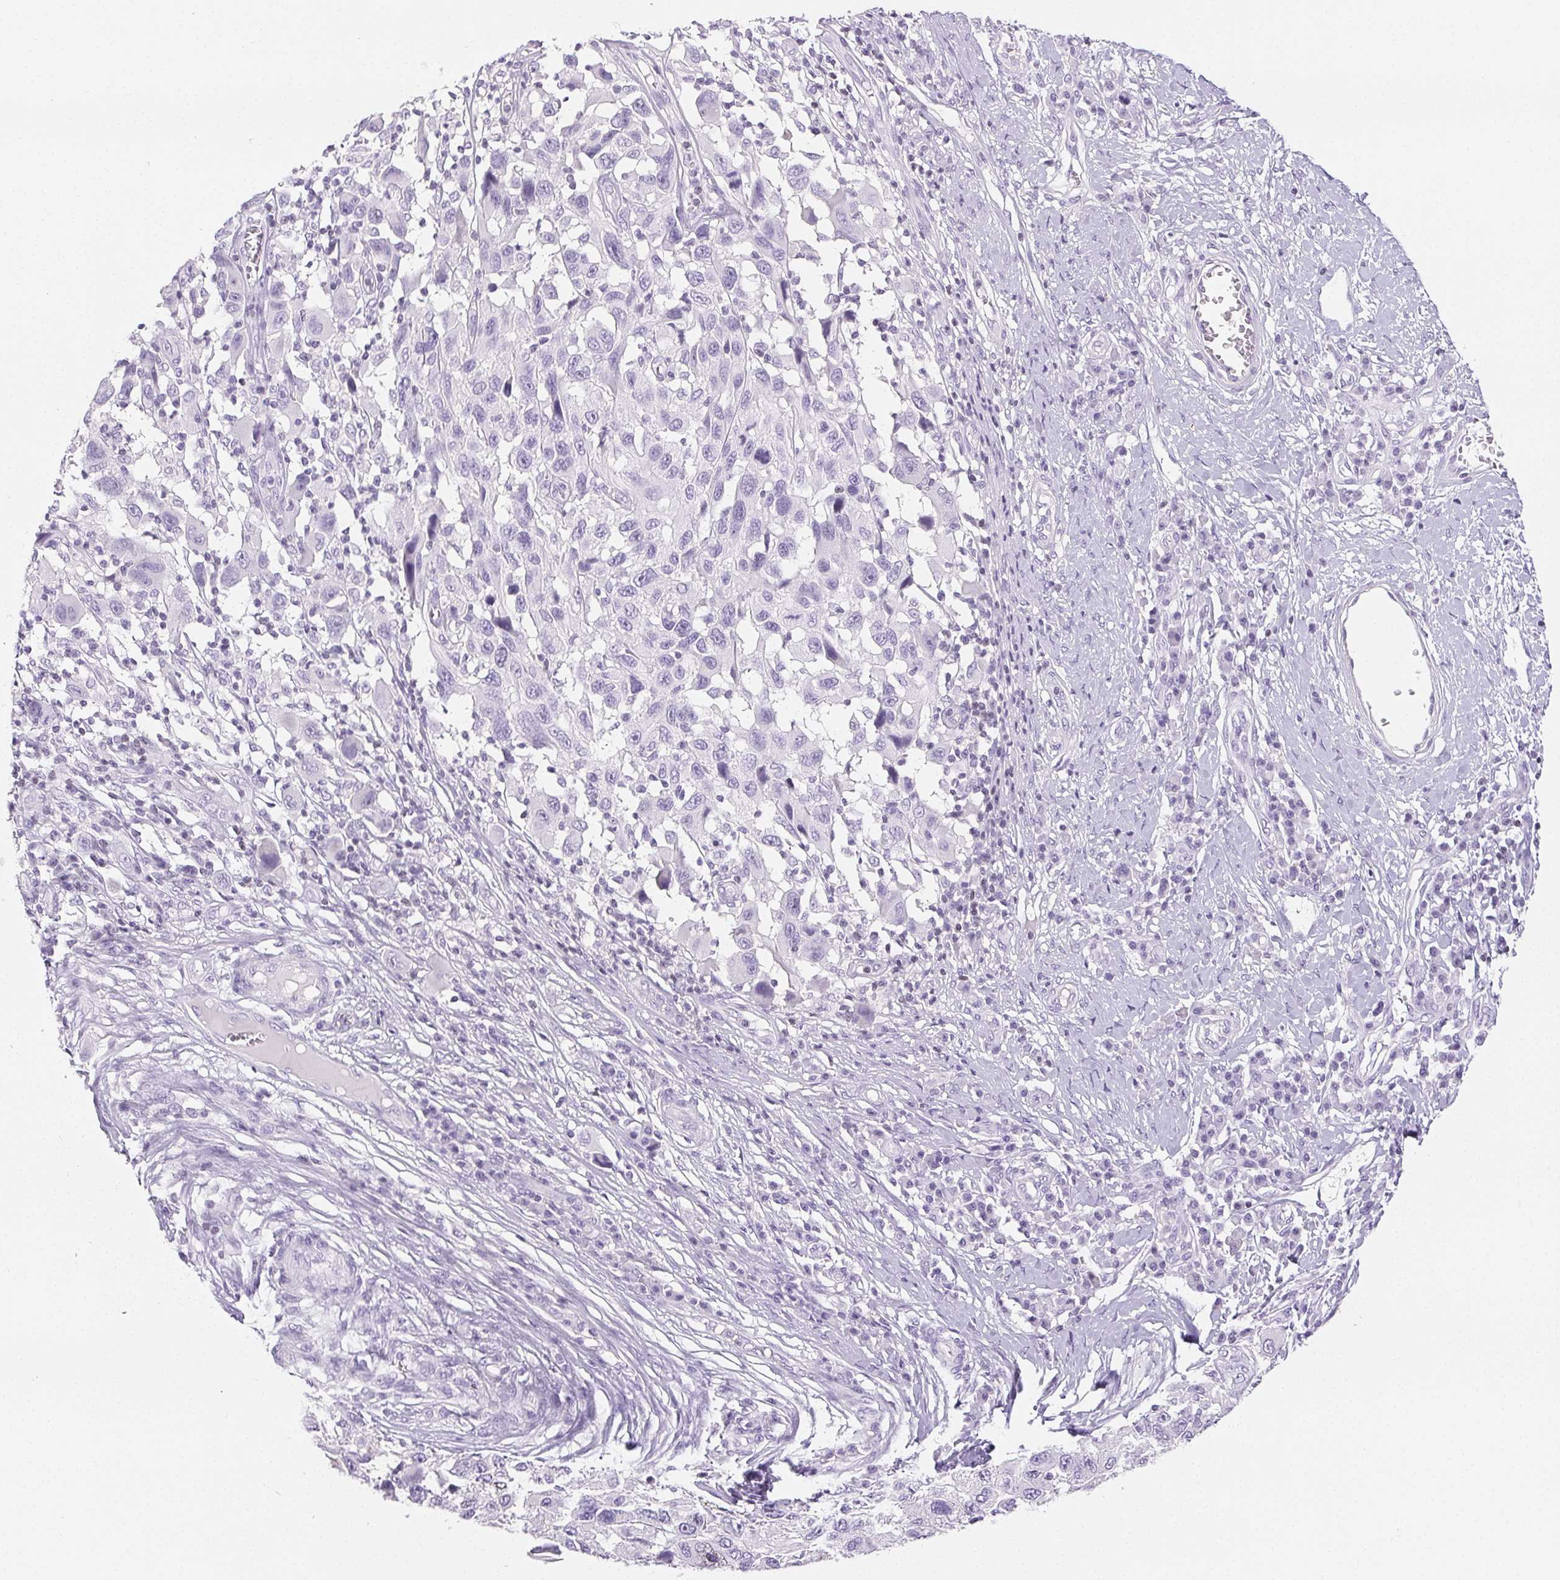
{"staining": {"intensity": "negative", "quantity": "none", "location": "none"}, "tissue": "melanoma", "cell_type": "Tumor cells", "image_type": "cancer", "snomed": [{"axis": "morphology", "description": "Malignant melanoma, NOS"}, {"axis": "topography", "description": "Skin"}], "caption": "Histopathology image shows no significant protein expression in tumor cells of malignant melanoma.", "gene": "BEND2", "patient": {"sex": "male", "age": 53}}